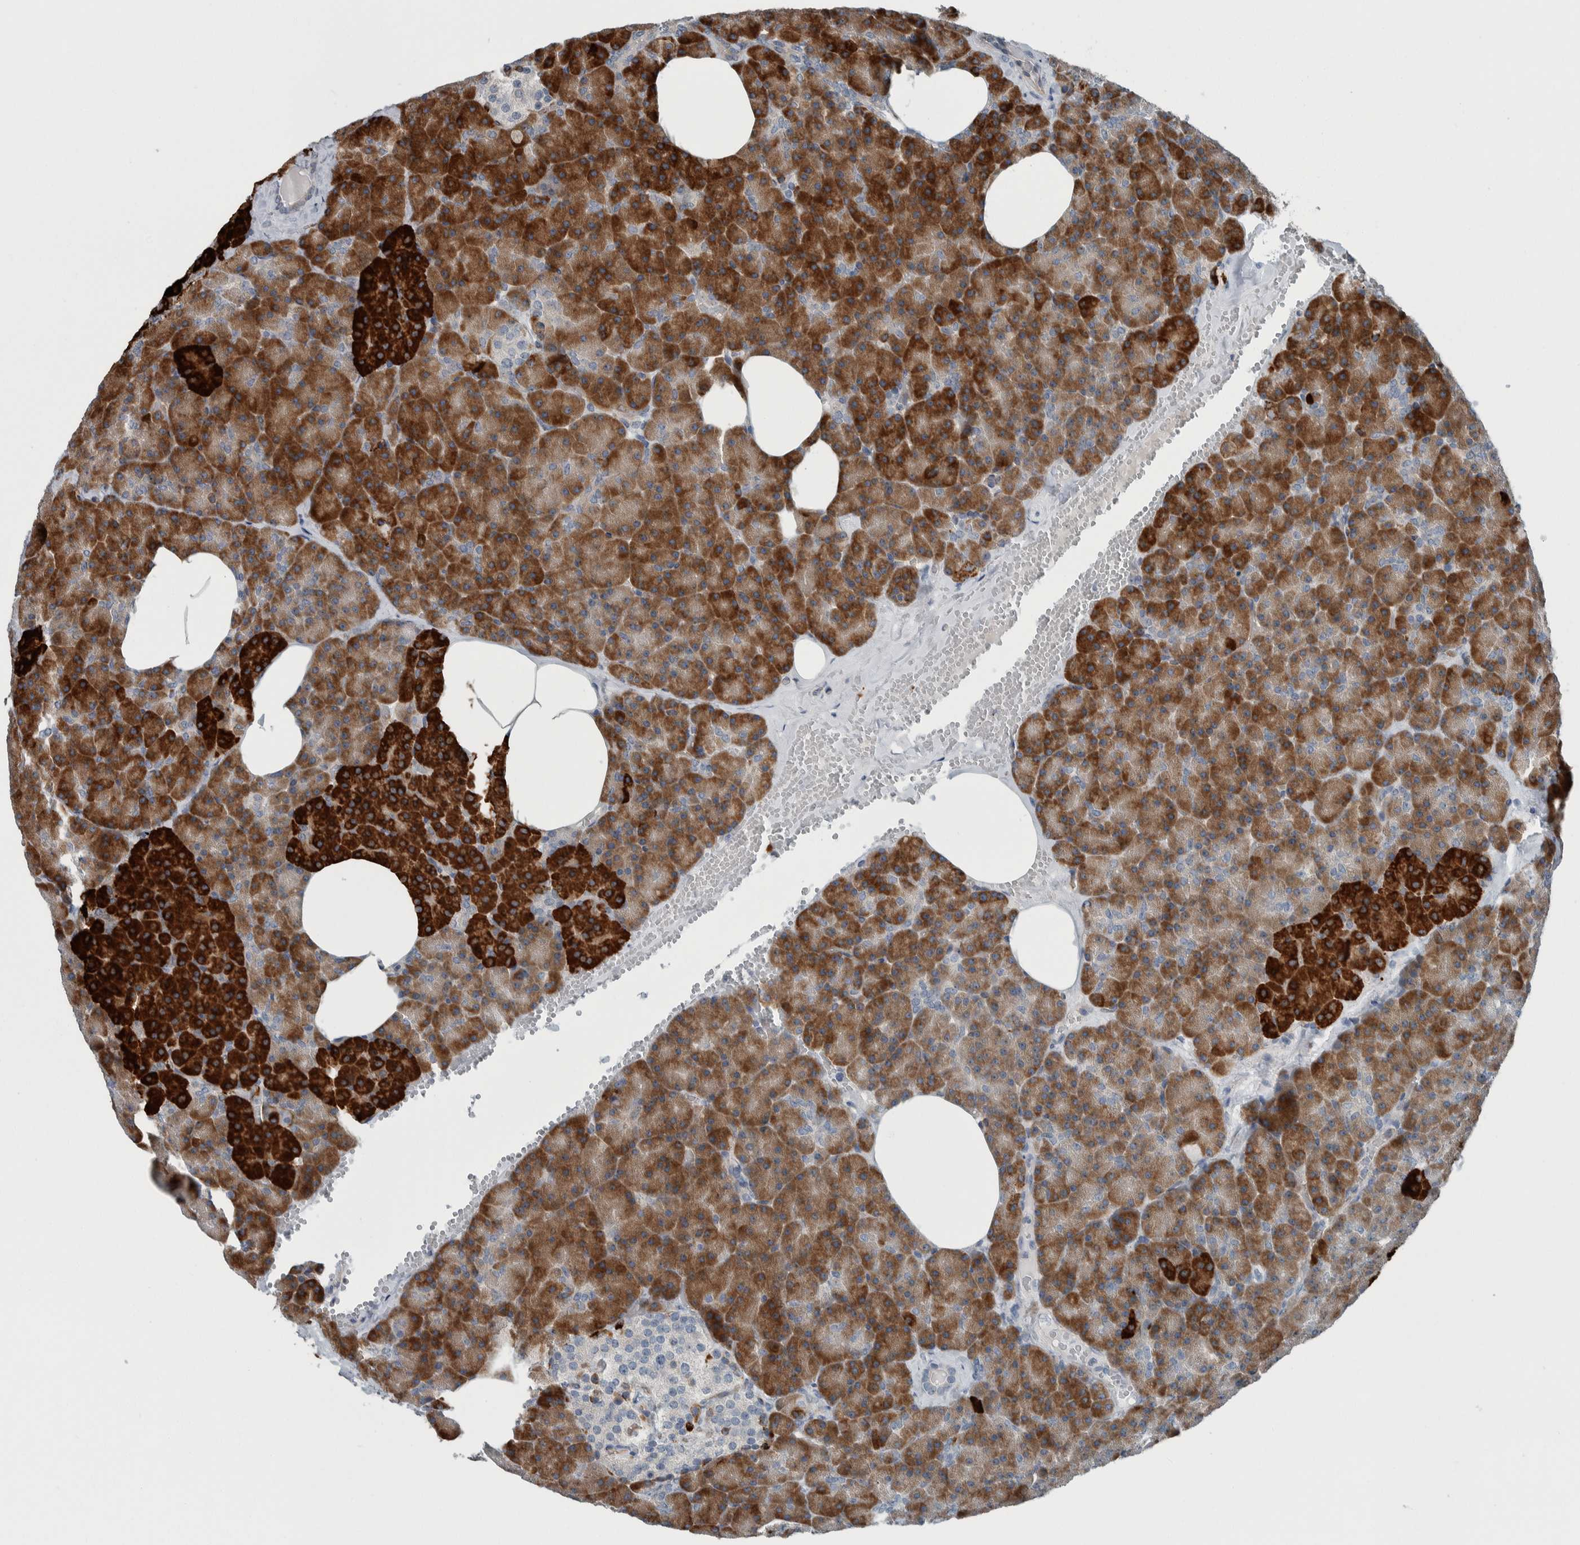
{"staining": {"intensity": "strong", "quantity": ">75%", "location": "cytoplasmic/membranous"}, "tissue": "pancreas", "cell_type": "Exocrine glandular cells", "image_type": "normal", "snomed": [{"axis": "morphology", "description": "Normal tissue, NOS"}, {"axis": "morphology", "description": "Carcinoid, malignant, NOS"}, {"axis": "topography", "description": "Pancreas"}], "caption": "IHC of unremarkable human pancreas displays high levels of strong cytoplasmic/membranous staining in approximately >75% of exocrine glandular cells. Nuclei are stained in blue.", "gene": "USP25", "patient": {"sex": "female", "age": 35}}